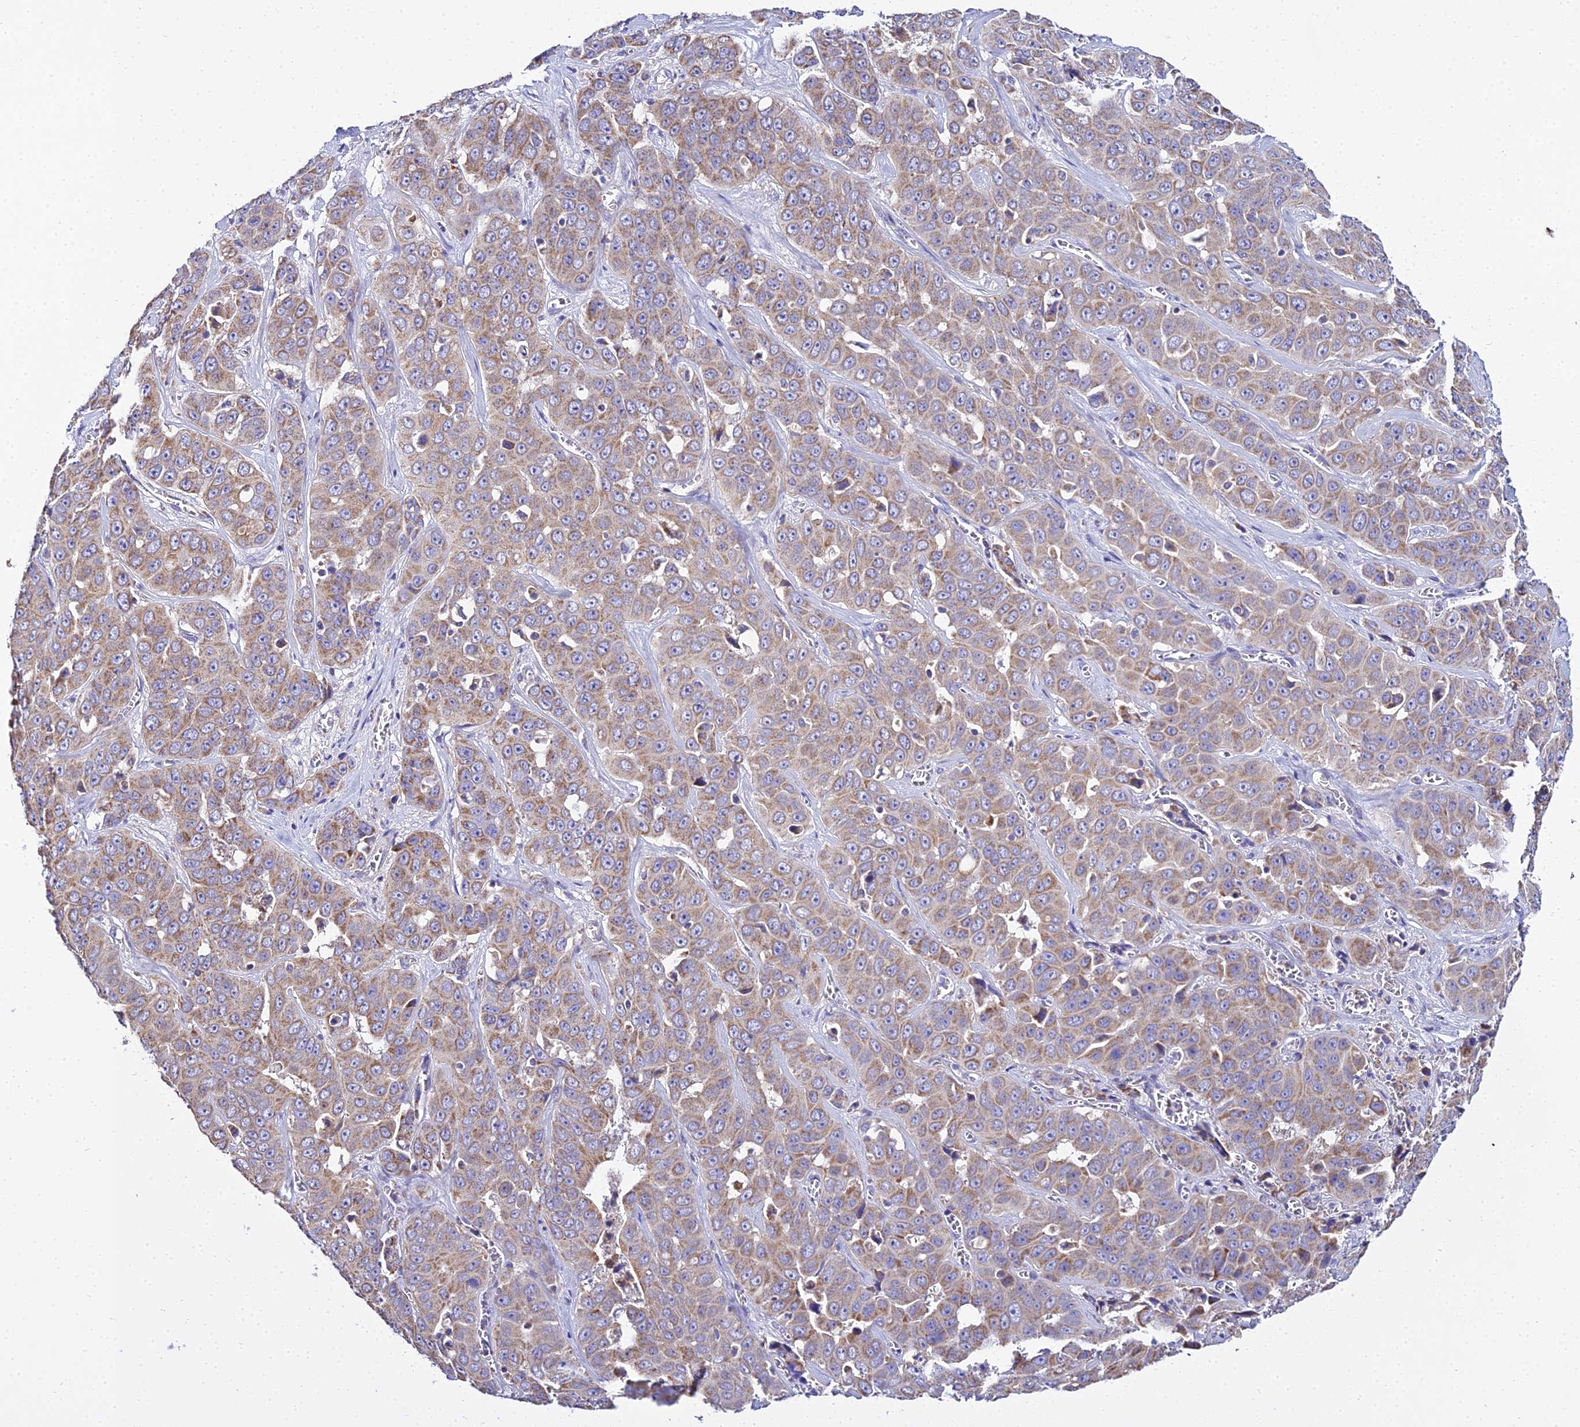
{"staining": {"intensity": "moderate", "quantity": ">75%", "location": "cytoplasmic/membranous"}, "tissue": "liver cancer", "cell_type": "Tumor cells", "image_type": "cancer", "snomed": [{"axis": "morphology", "description": "Cholangiocarcinoma"}, {"axis": "topography", "description": "Liver"}], "caption": "Immunohistochemistry (DAB) staining of liver cancer (cholangiocarcinoma) displays moderate cytoplasmic/membranous protein positivity in approximately >75% of tumor cells.", "gene": "TYW5", "patient": {"sex": "female", "age": 52}}